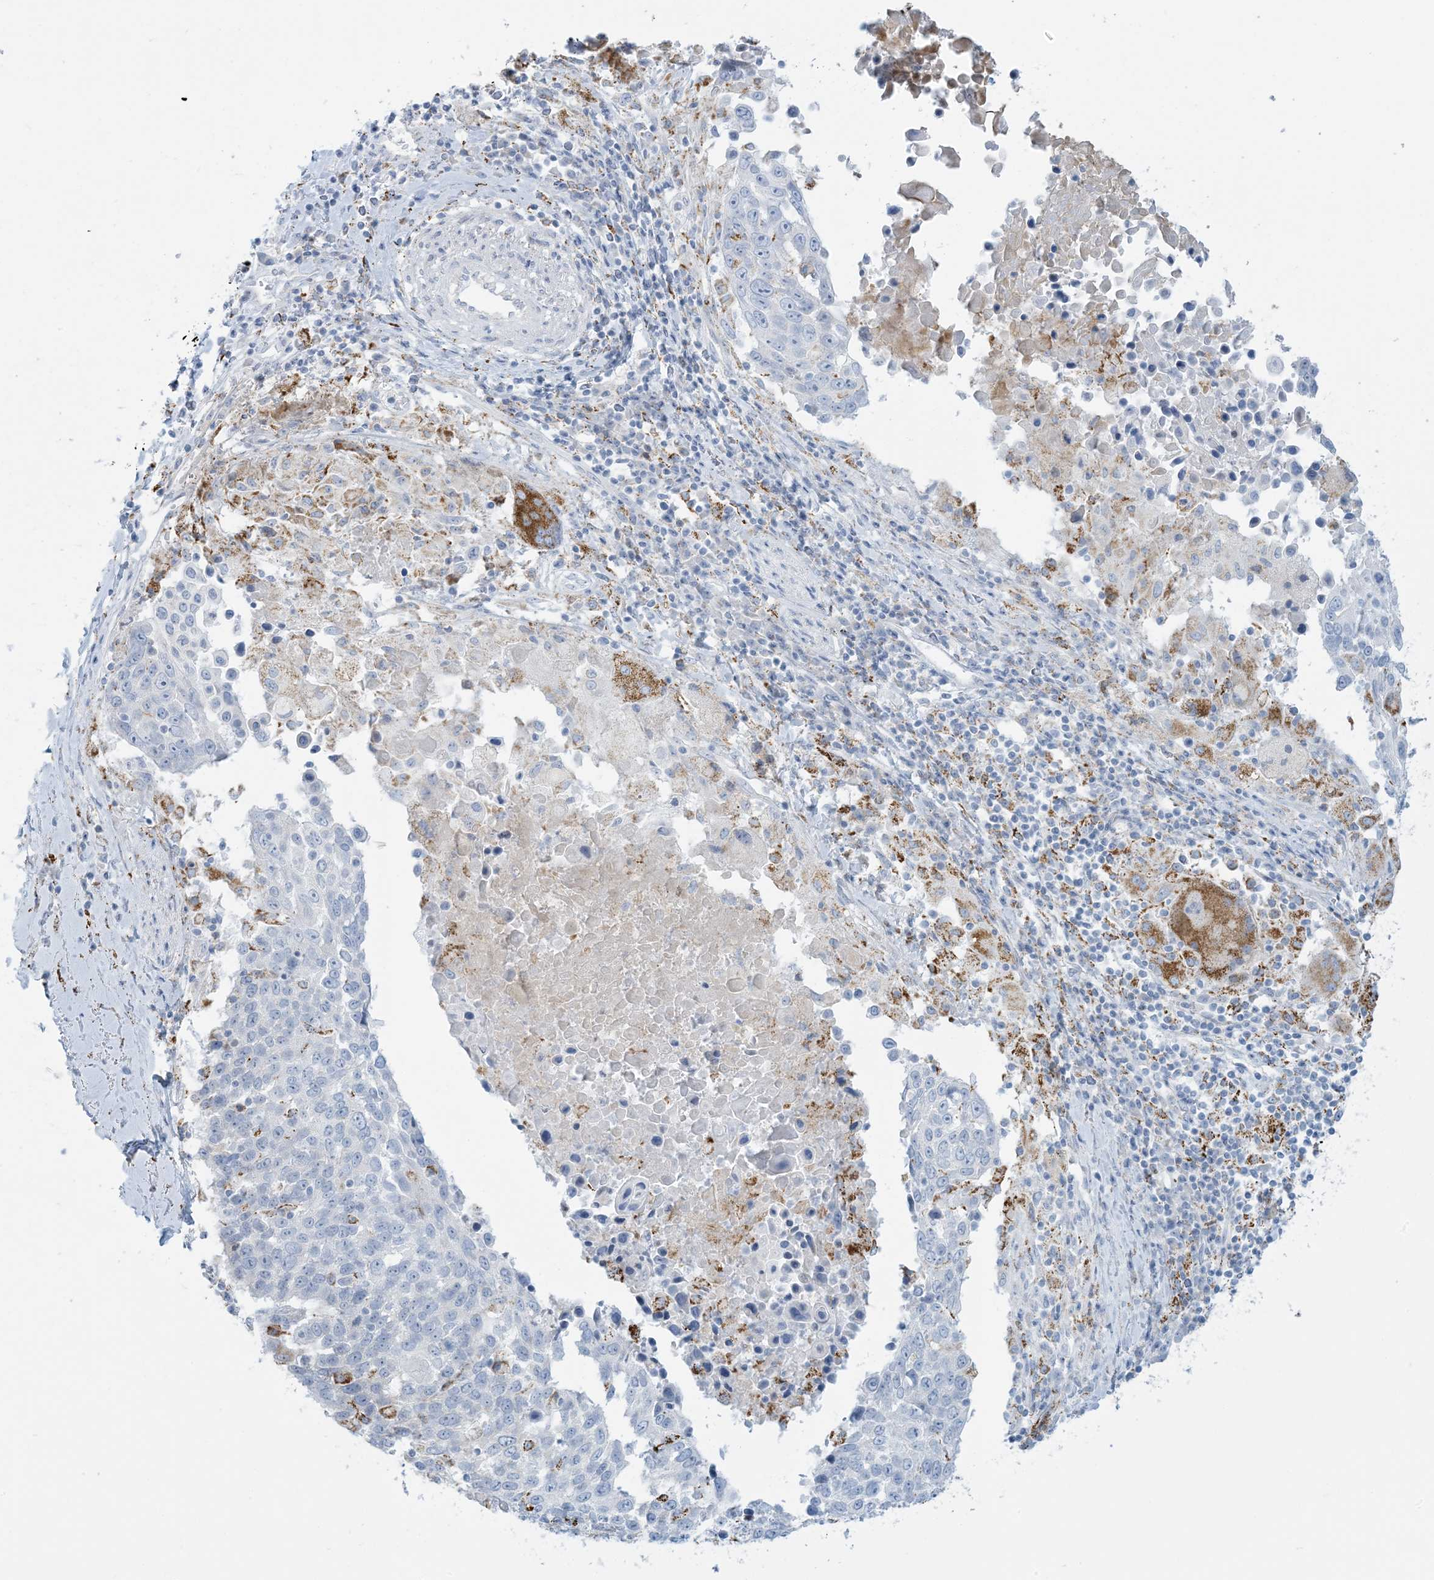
{"staining": {"intensity": "negative", "quantity": "none", "location": "none"}, "tissue": "lung cancer", "cell_type": "Tumor cells", "image_type": "cancer", "snomed": [{"axis": "morphology", "description": "Squamous cell carcinoma, NOS"}, {"axis": "topography", "description": "Lung"}], "caption": "High power microscopy micrograph of an immunohistochemistry micrograph of lung cancer, revealing no significant expression in tumor cells.", "gene": "ZDHHC4", "patient": {"sex": "male", "age": 66}}